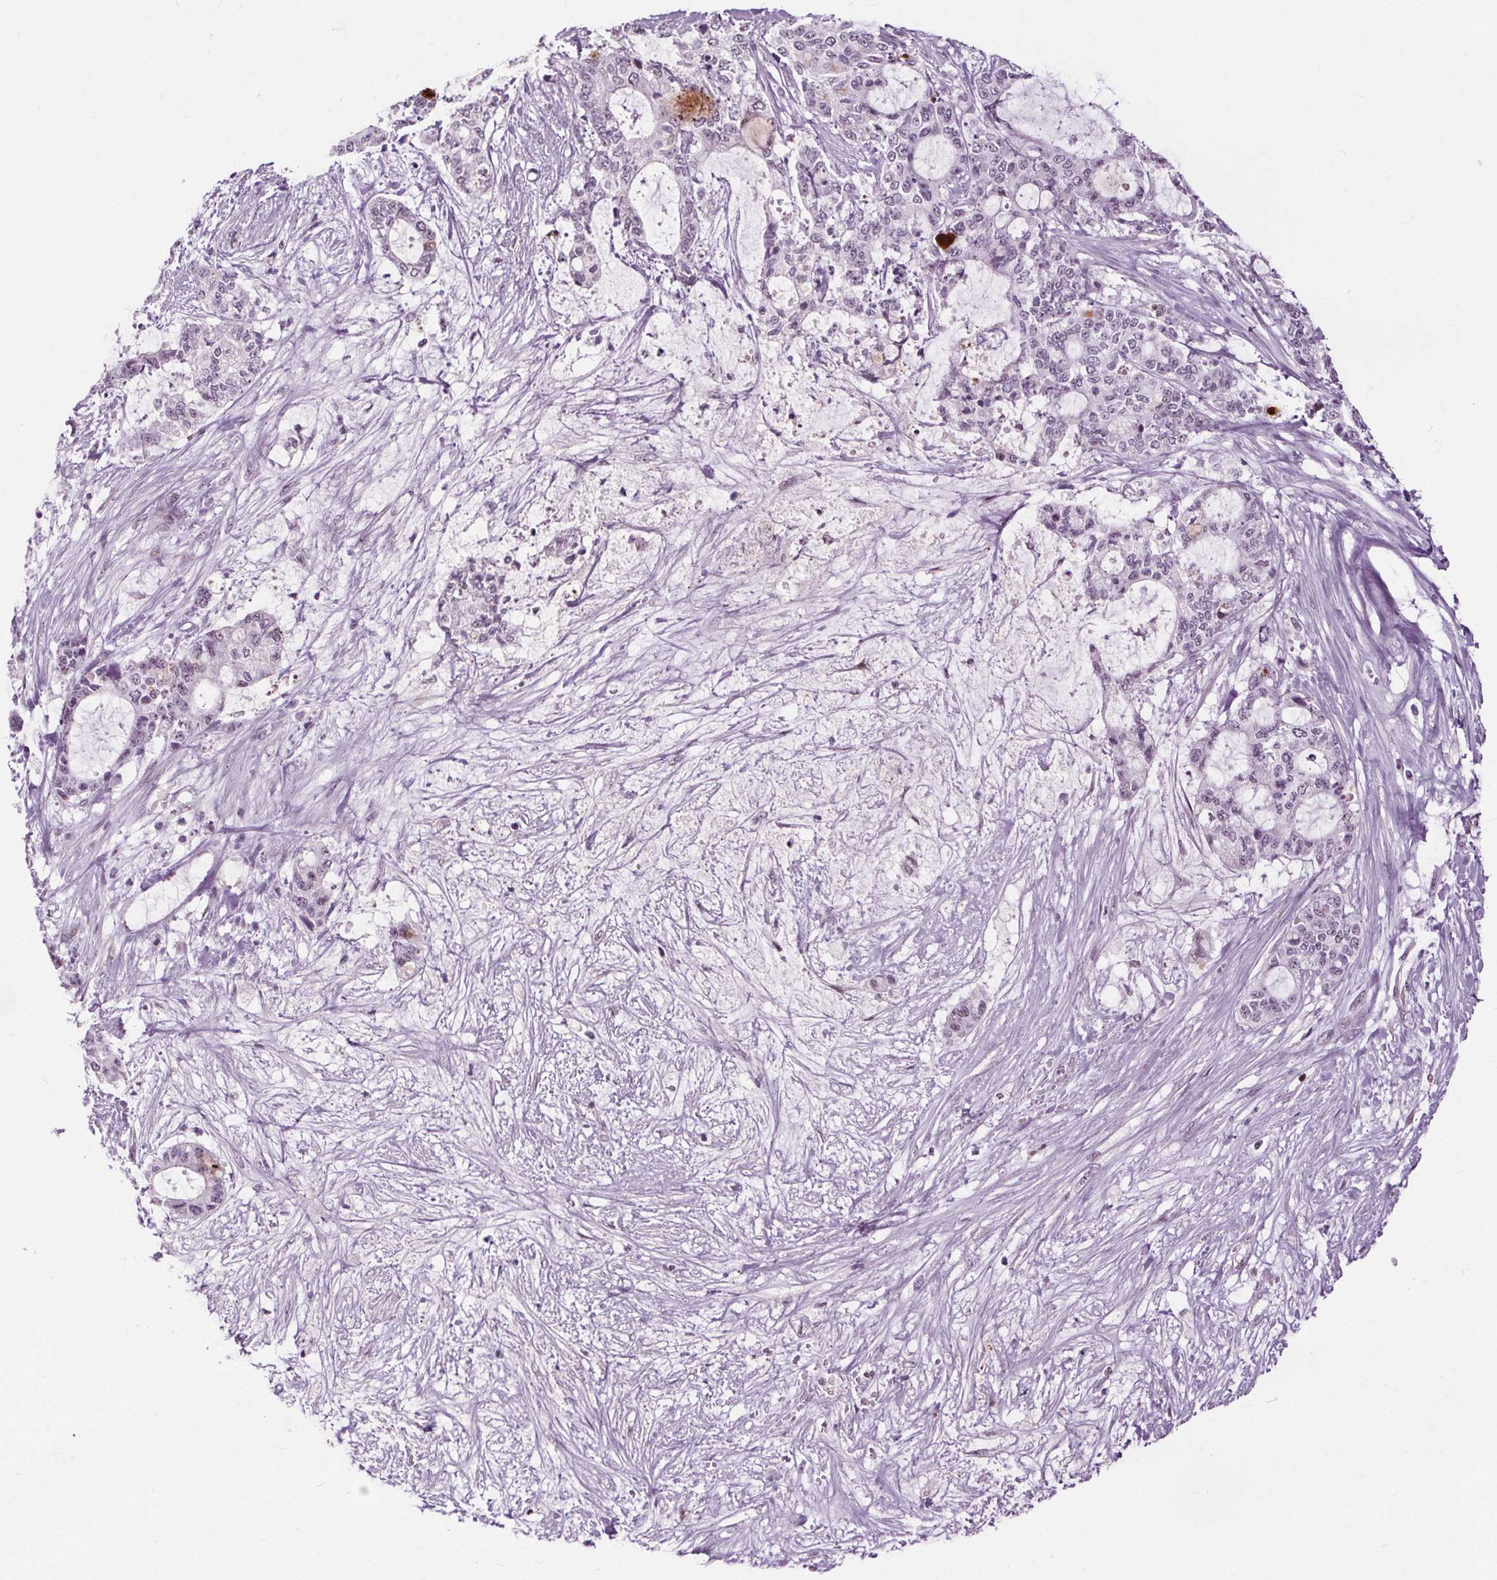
{"staining": {"intensity": "negative", "quantity": "none", "location": "none"}, "tissue": "liver cancer", "cell_type": "Tumor cells", "image_type": "cancer", "snomed": [{"axis": "morphology", "description": "Normal tissue, NOS"}, {"axis": "morphology", "description": "Cholangiocarcinoma"}, {"axis": "topography", "description": "Liver"}, {"axis": "topography", "description": "Peripheral nerve tissue"}], "caption": "DAB immunohistochemical staining of liver cancer (cholangiocarcinoma) exhibits no significant positivity in tumor cells.", "gene": "CEBPA", "patient": {"sex": "female", "age": 73}}